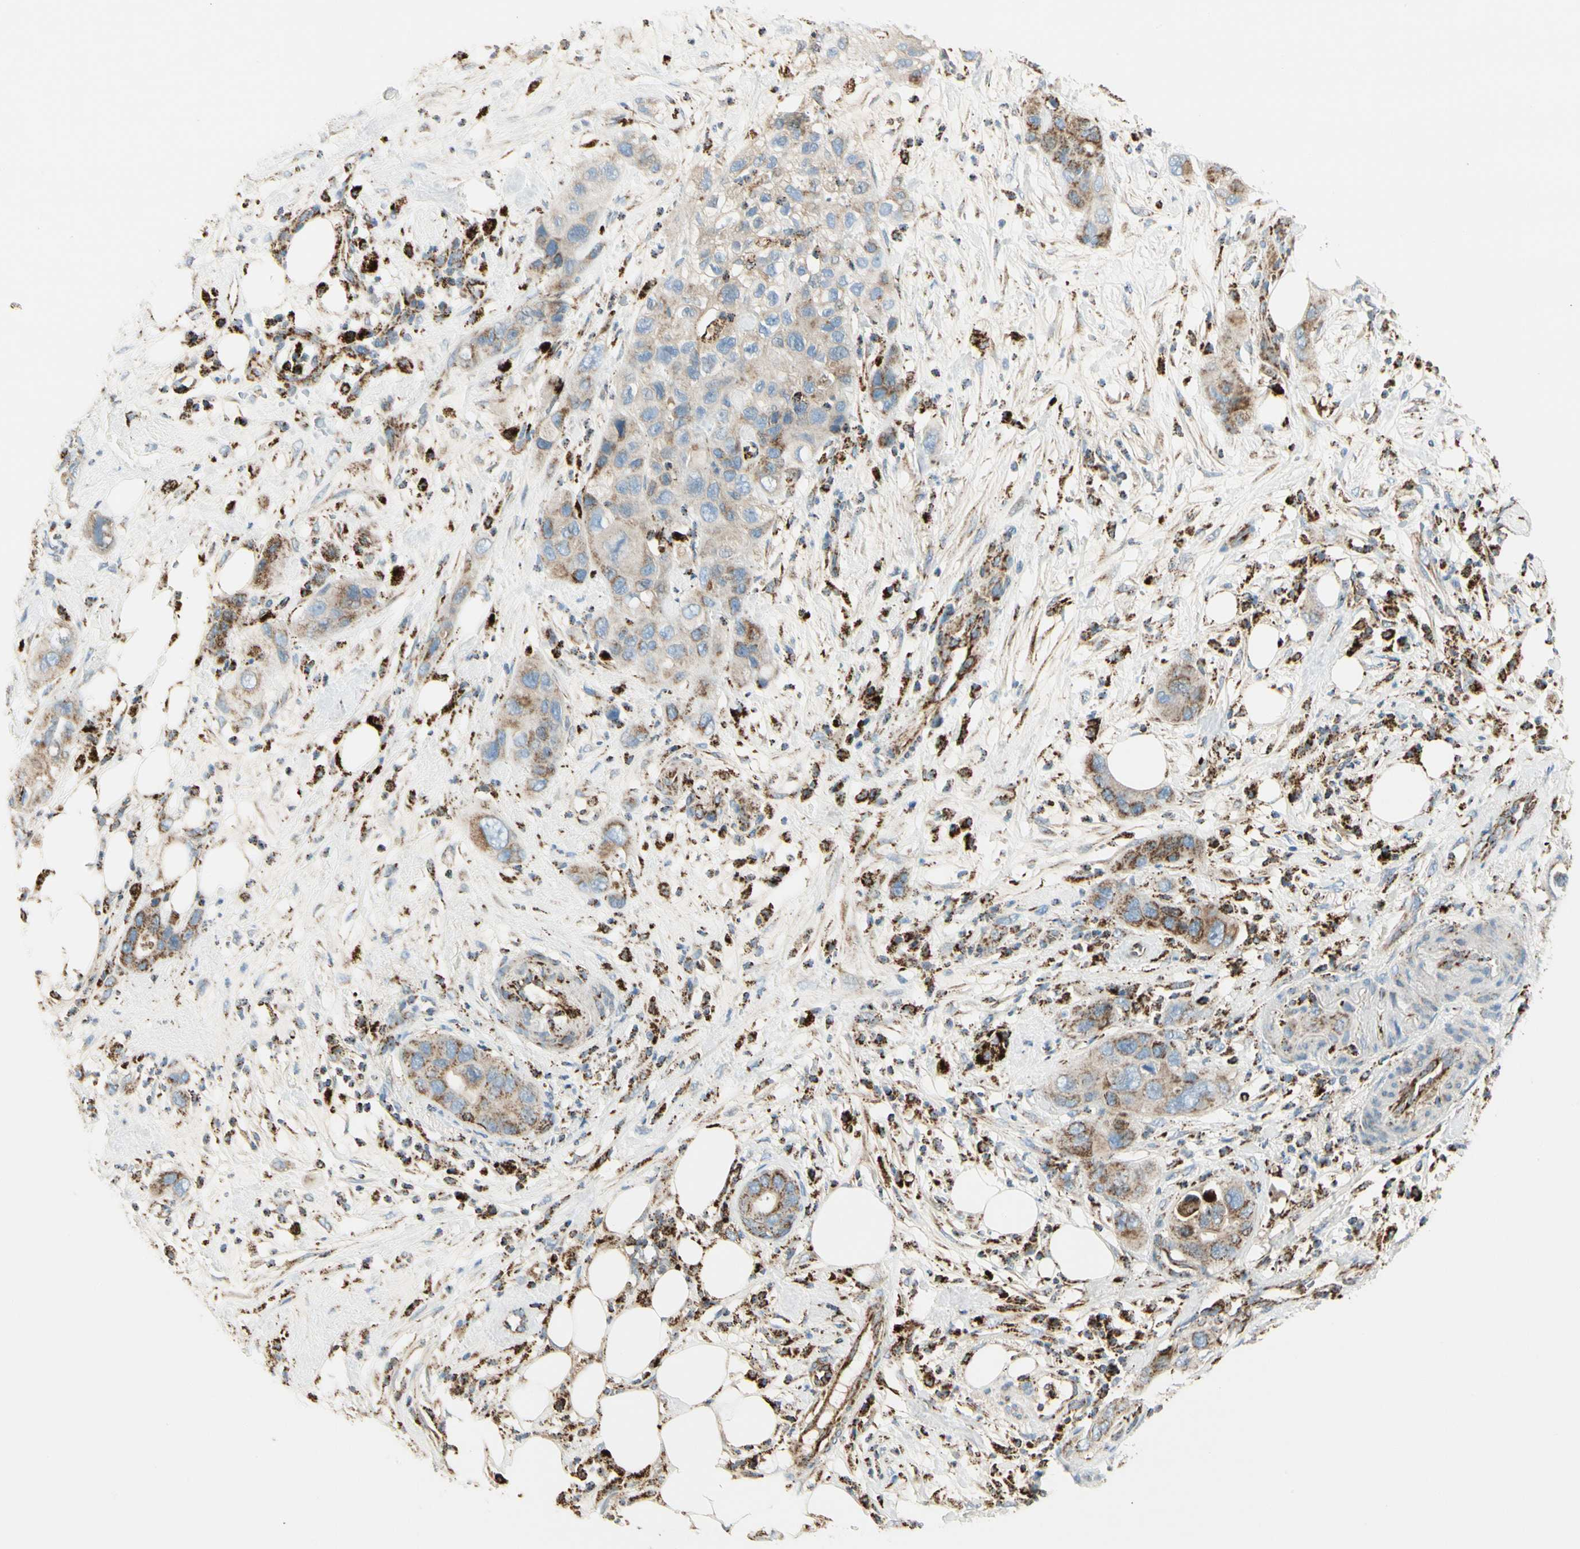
{"staining": {"intensity": "moderate", "quantity": "25%-75%", "location": "cytoplasmic/membranous"}, "tissue": "pancreatic cancer", "cell_type": "Tumor cells", "image_type": "cancer", "snomed": [{"axis": "morphology", "description": "Adenocarcinoma, NOS"}, {"axis": "topography", "description": "Pancreas"}], "caption": "Pancreatic adenocarcinoma stained with immunohistochemistry (IHC) shows moderate cytoplasmic/membranous expression in about 25%-75% of tumor cells.", "gene": "ME2", "patient": {"sex": "female", "age": 71}}